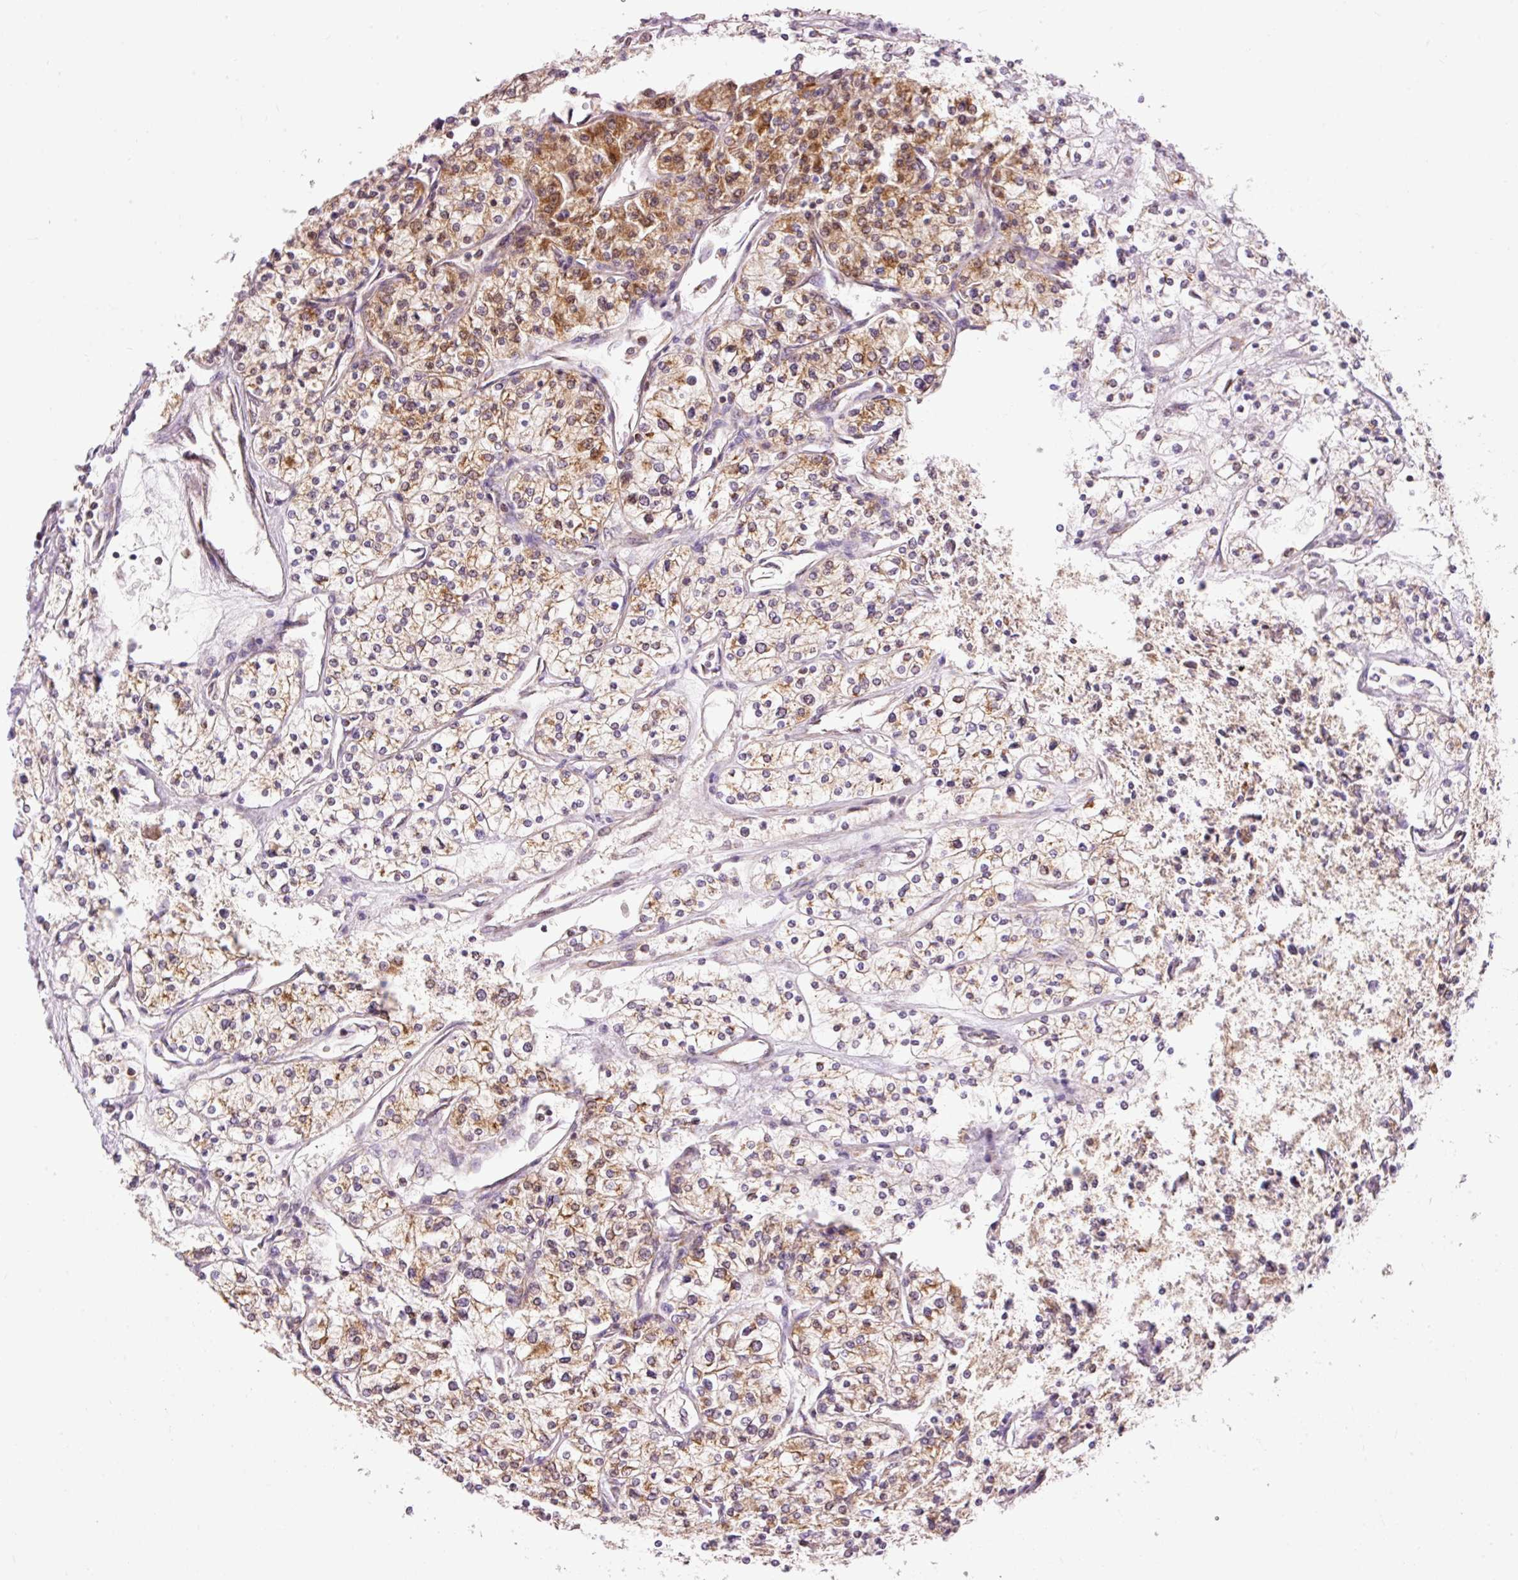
{"staining": {"intensity": "strong", "quantity": "25%-75%", "location": "cytoplasmic/membranous"}, "tissue": "renal cancer", "cell_type": "Tumor cells", "image_type": "cancer", "snomed": [{"axis": "morphology", "description": "Adenocarcinoma, NOS"}, {"axis": "topography", "description": "Kidney"}], "caption": "Strong cytoplasmic/membranous expression is seen in approximately 25%-75% of tumor cells in renal adenocarcinoma.", "gene": "IMMT", "patient": {"sex": "male", "age": 80}}